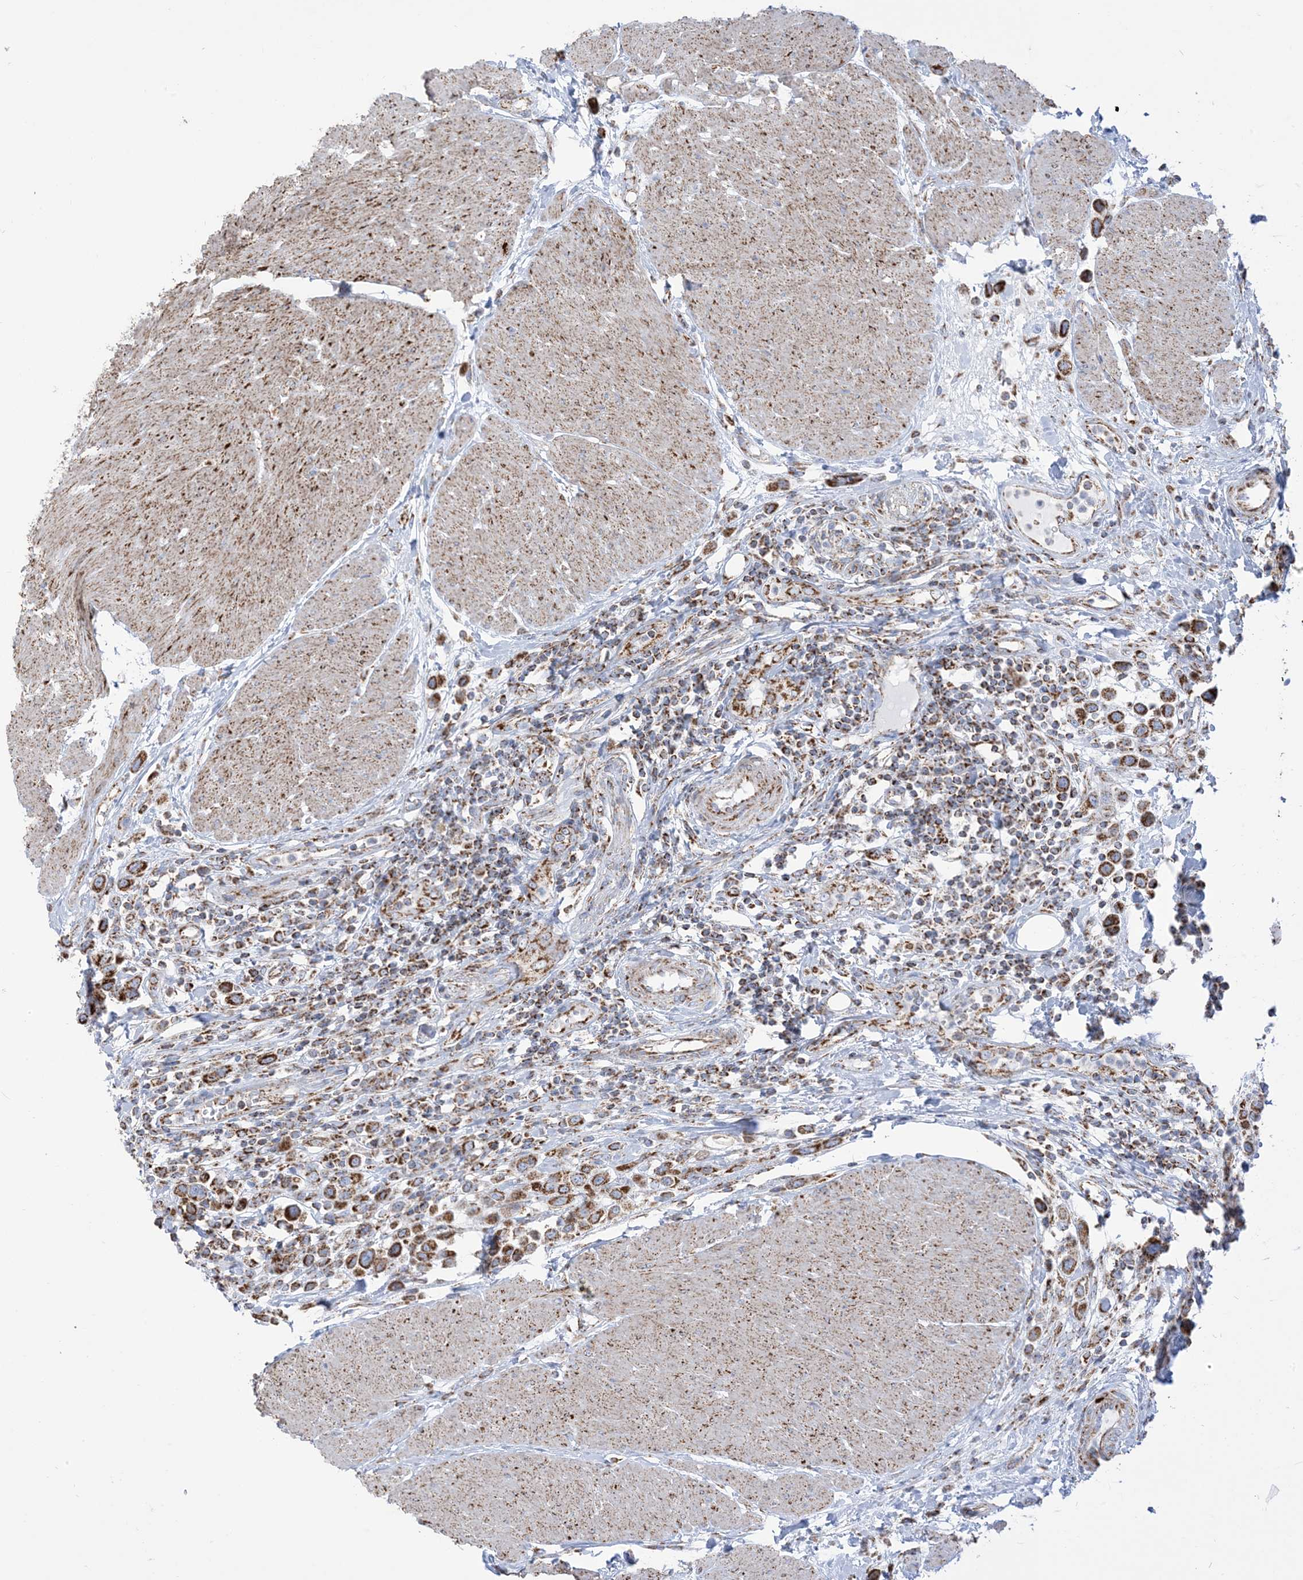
{"staining": {"intensity": "strong", "quantity": ">75%", "location": "cytoplasmic/membranous"}, "tissue": "urothelial cancer", "cell_type": "Tumor cells", "image_type": "cancer", "snomed": [{"axis": "morphology", "description": "Urothelial carcinoma, High grade"}, {"axis": "topography", "description": "Urinary bladder"}], "caption": "Urothelial carcinoma (high-grade) stained for a protein exhibits strong cytoplasmic/membranous positivity in tumor cells. (brown staining indicates protein expression, while blue staining denotes nuclei).", "gene": "SAMM50", "patient": {"sex": "male", "age": 50}}